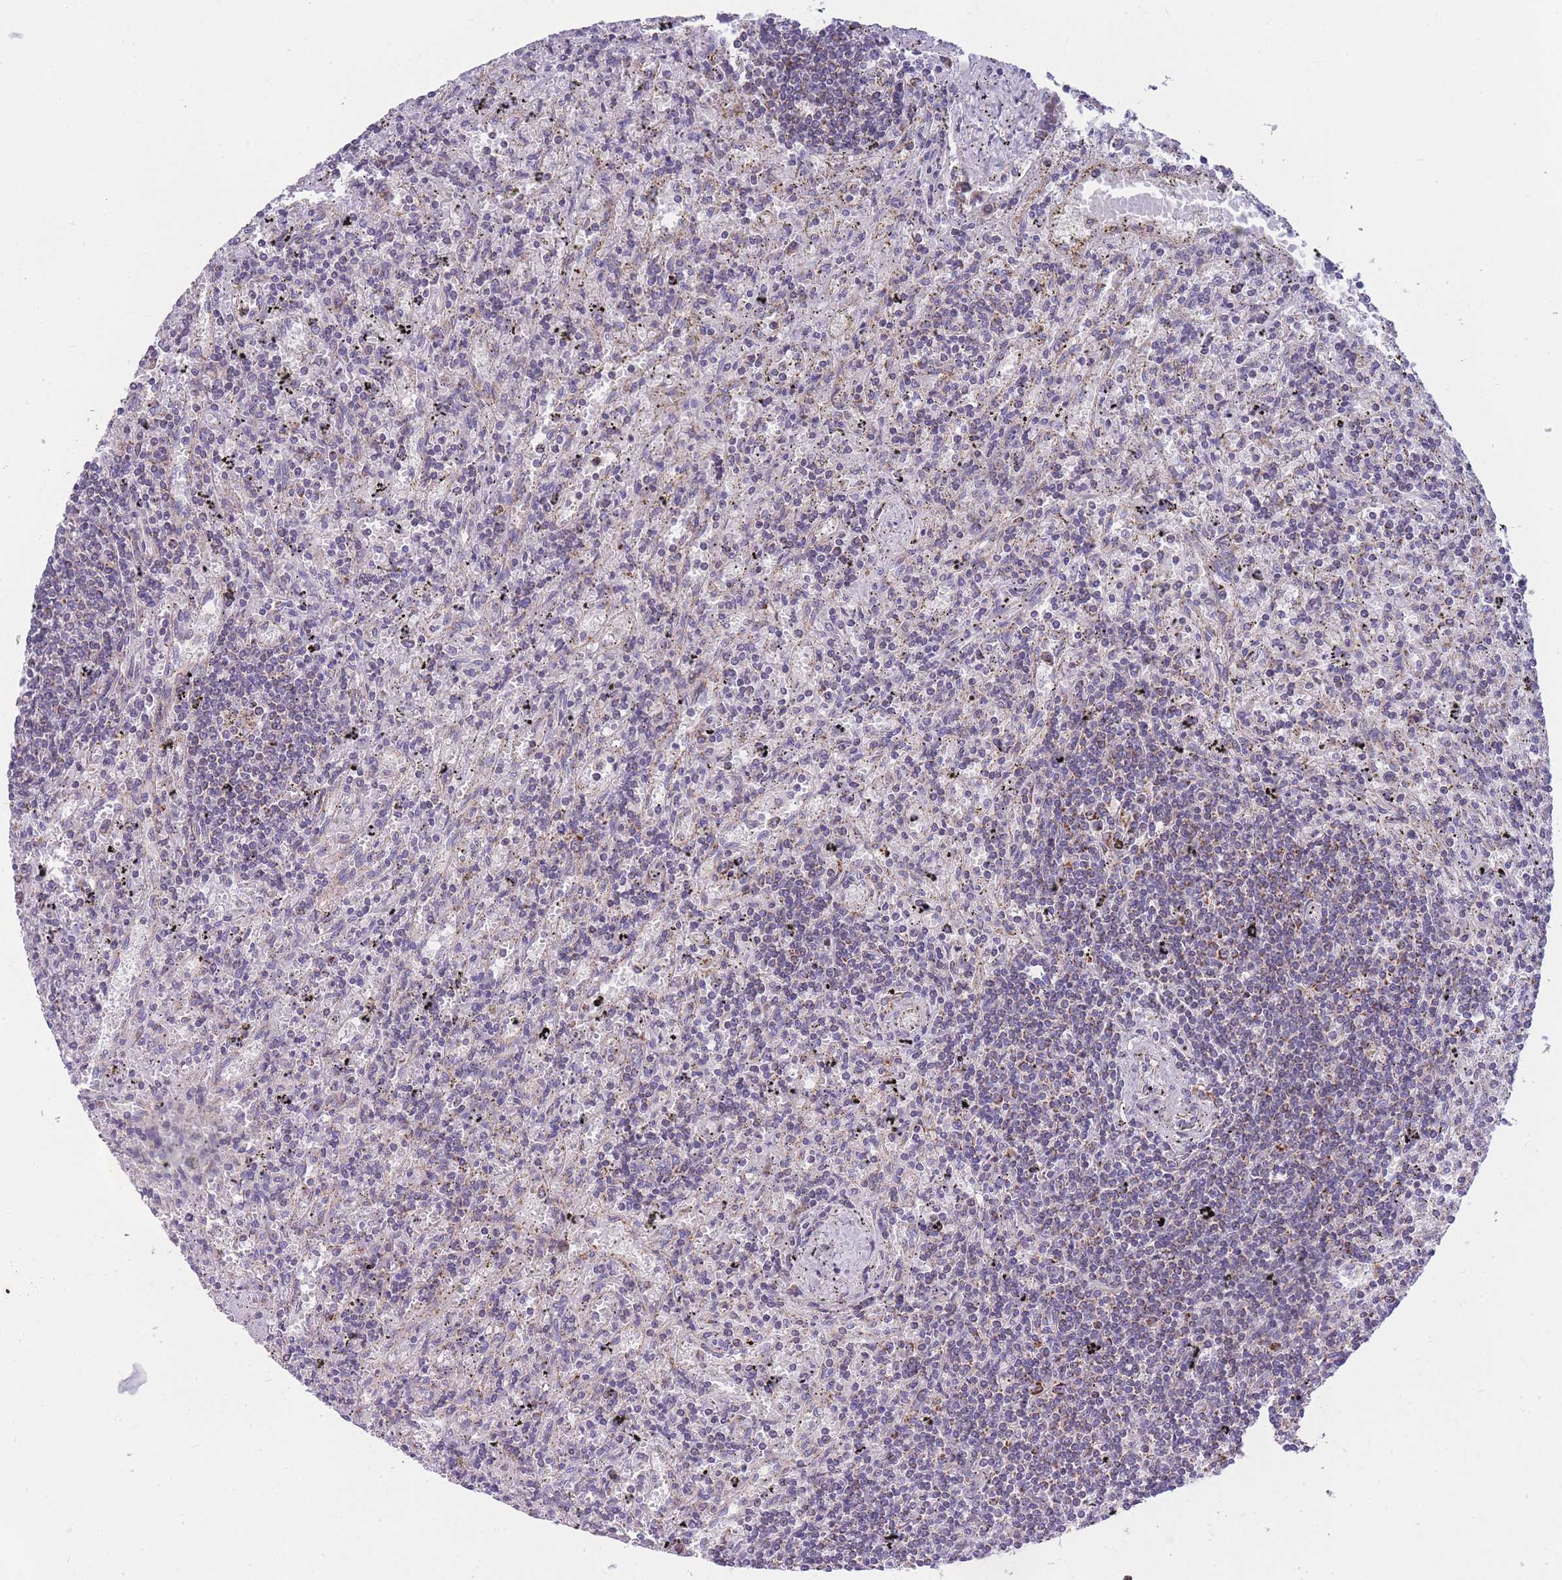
{"staining": {"intensity": "moderate", "quantity": "<25%", "location": "cytoplasmic/membranous"}, "tissue": "lymphoma", "cell_type": "Tumor cells", "image_type": "cancer", "snomed": [{"axis": "morphology", "description": "Malignant lymphoma, non-Hodgkin's type, Low grade"}, {"axis": "topography", "description": "Spleen"}], "caption": "Protein staining of low-grade malignant lymphoma, non-Hodgkin's type tissue exhibits moderate cytoplasmic/membranous staining in approximately <25% of tumor cells.", "gene": "MRPS11", "patient": {"sex": "male", "age": 76}}